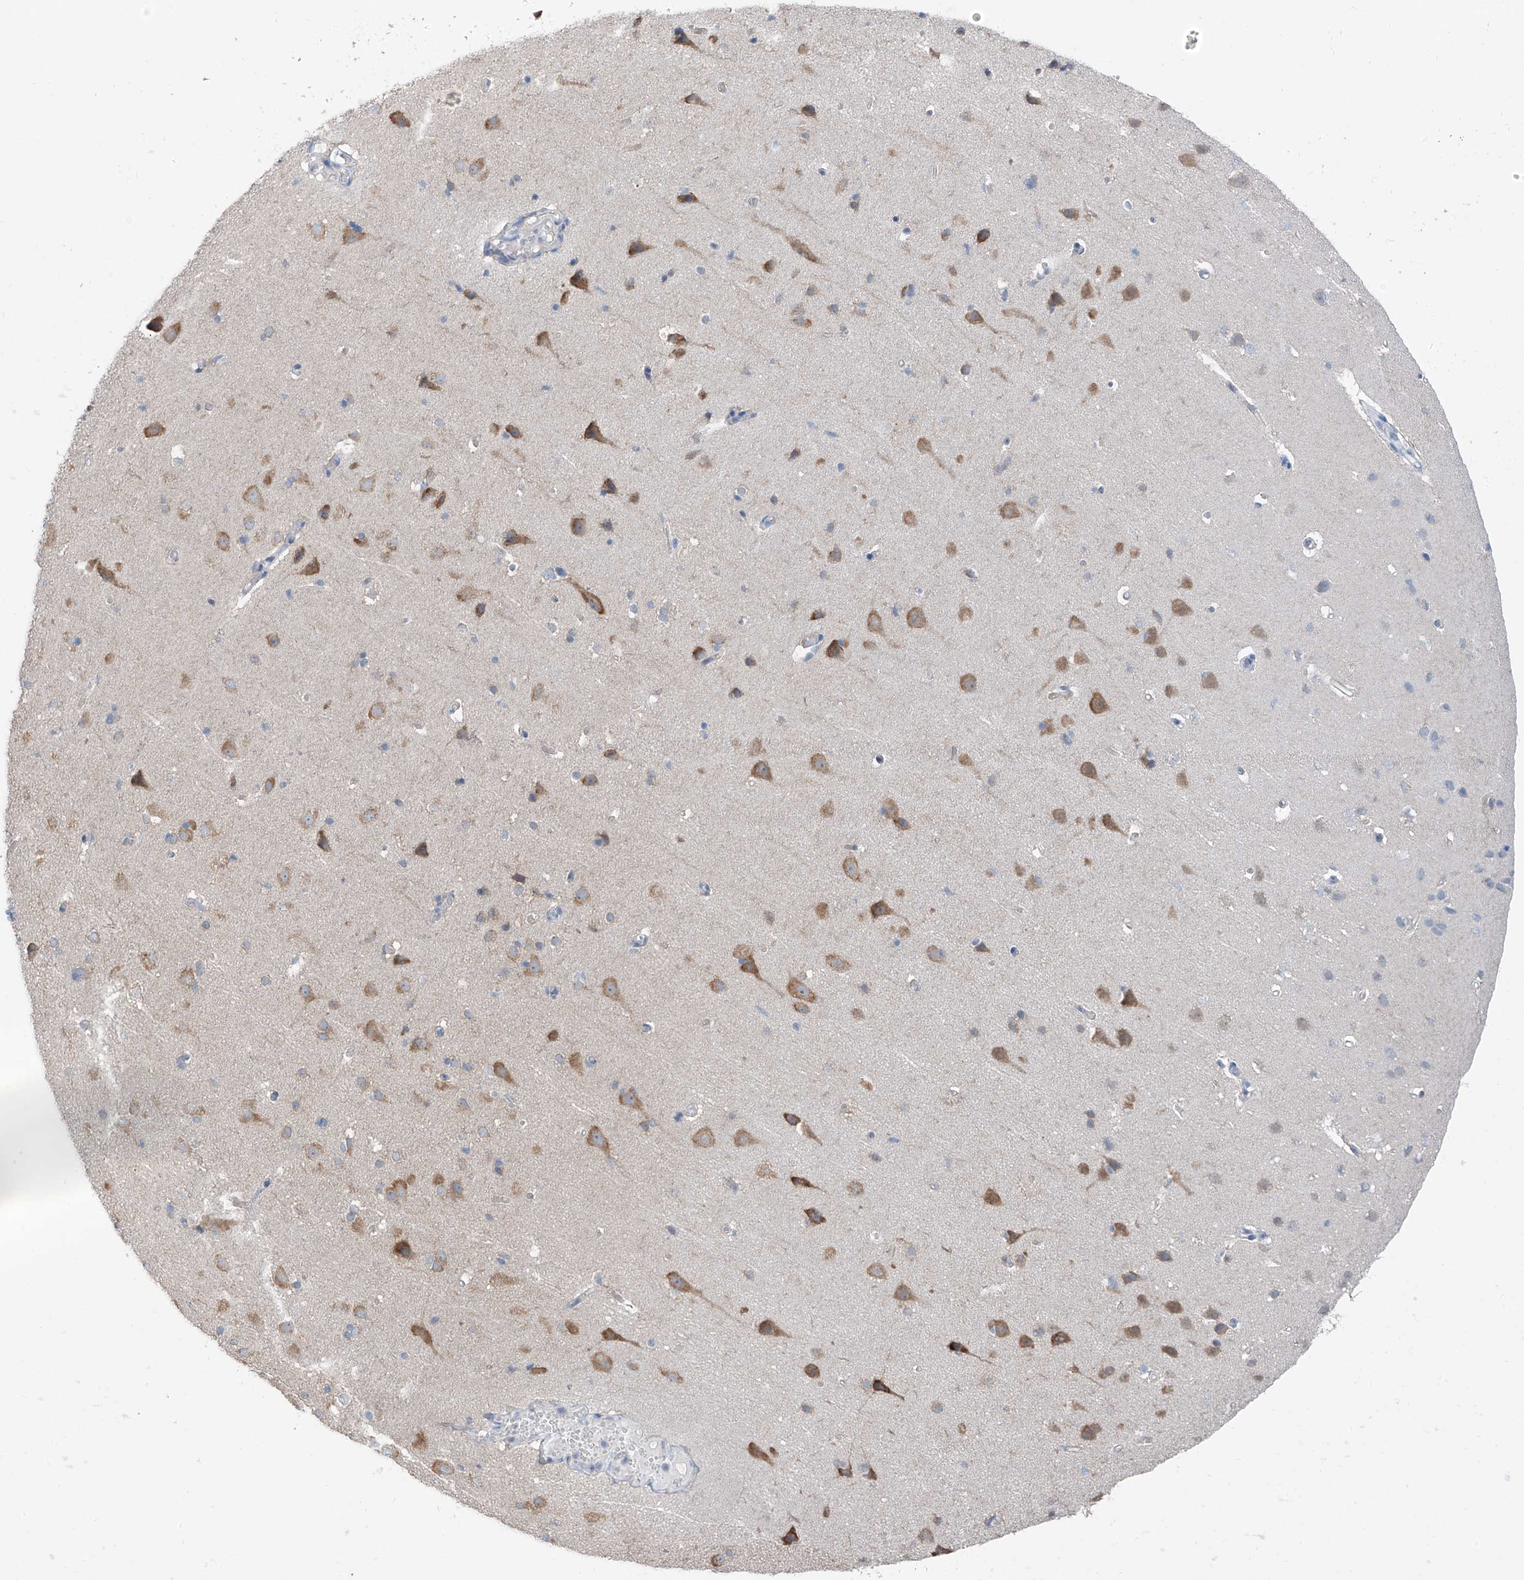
{"staining": {"intensity": "negative", "quantity": "none", "location": "none"}, "tissue": "cerebral cortex", "cell_type": "Endothelial cells", "image_type": "normal", "snomed": [{"axis": "morphology", "description": "Normal tissue, NOS"}, {"axis": "topography", "description": "Cerebral cortex"}], "caption": "There is no significant positivity in endothelial cells of cerebral cortex. Brightfield microscopy of immunohistochemistry stained with DAB (brown) and hematoxylin (blue), captured at high magnification.", "gene": "RPL4", "patient": {"sex": "male", "age": 34}}